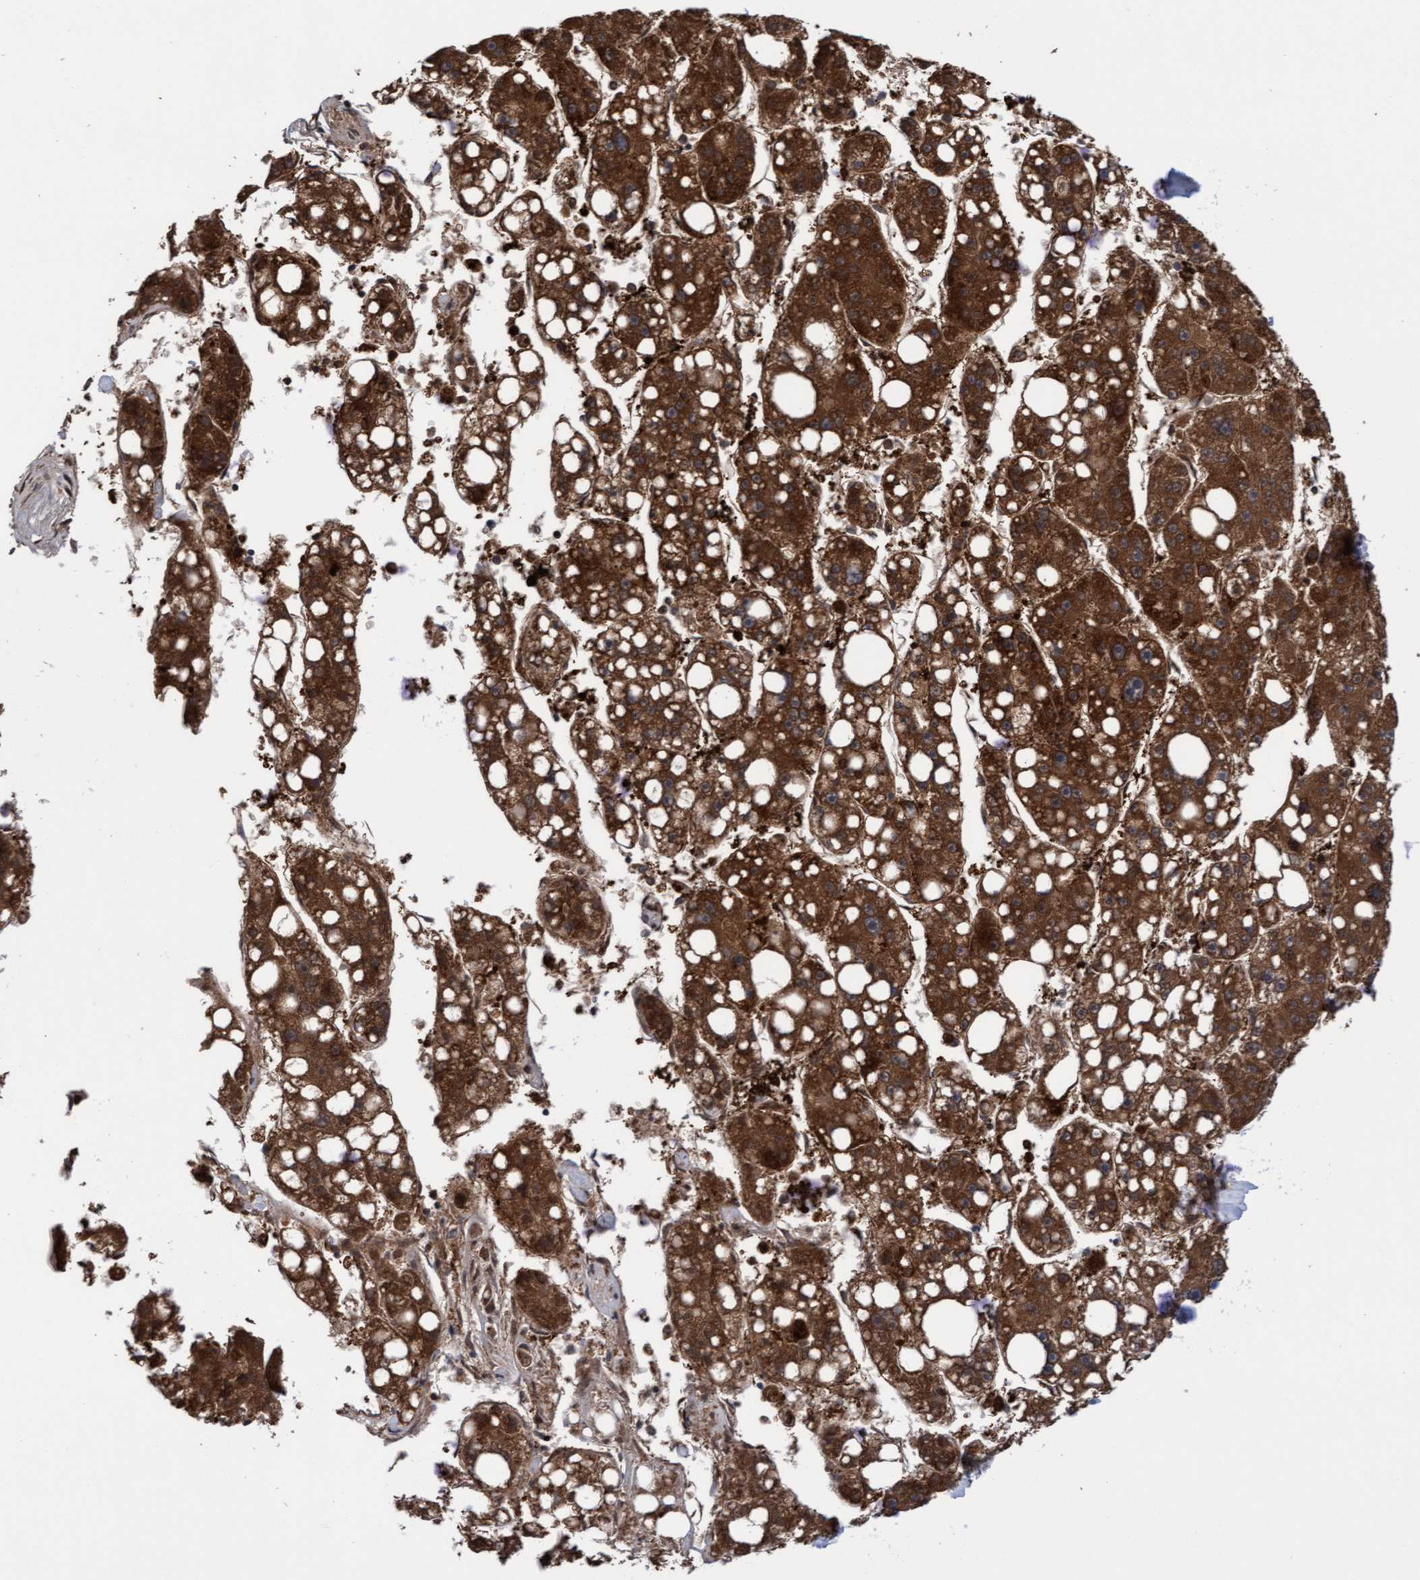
{"staining": {"intensity": "strong", "quantity": ">75%", "location": "cytoplasmic/membranous"}, "tissue": "liver cancer", "cell_type": "Tumor cells", "image_type": "cancer", "snomed": [{"axis": "morphology", "description": "Carcinoma, Hepatocellular, NOS"}, {"axis": "topography", "description": "Liver"}], "caption": "Liver cancer (hepatocellular carcinoma) stained with a protein marker displays strong staining in tumor cells.", "gene": "ITFG1", "patient": {"sex": "female", "age": 61}}